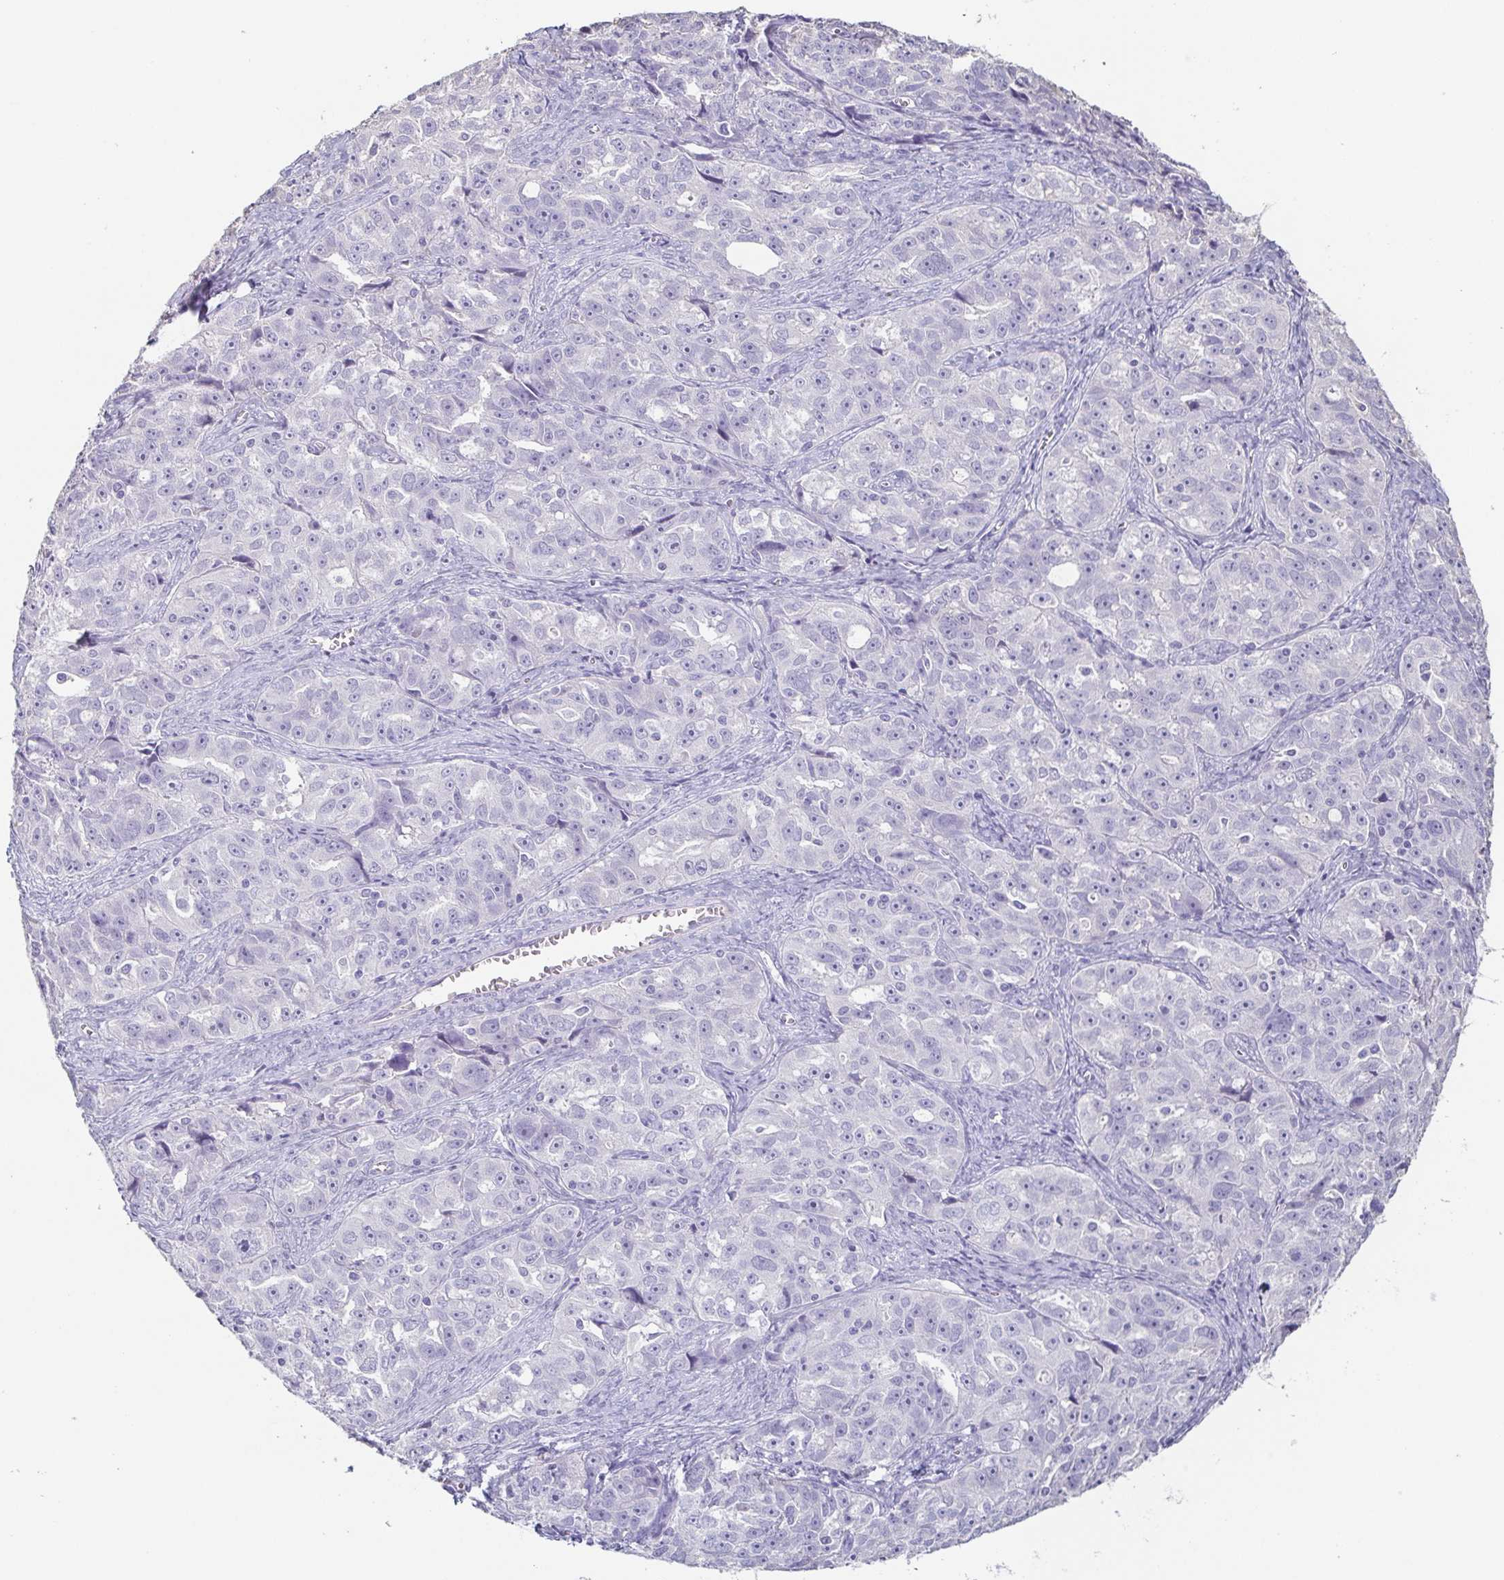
{"staining": {"intensity": "negative", "quantity": "none", "location": "none"}, "tissue": "ovarian cancer", "cell_type": "Tumor cells", "image_type": "cancer", "snomed": [{"axis": "morphology", "description": "Cystadenocarcinoma, serous, NOS"}, {"axis": "topography", "description": "Ovary"}], "caption": "Photomicrograph shows no significant protein positivity in tumor cells of ovarian serous cystadenocarcinoma. Nuclei are stained in blue.", "gene": "BPIFA2", "patient": {"sex": "female", "age": 51}}